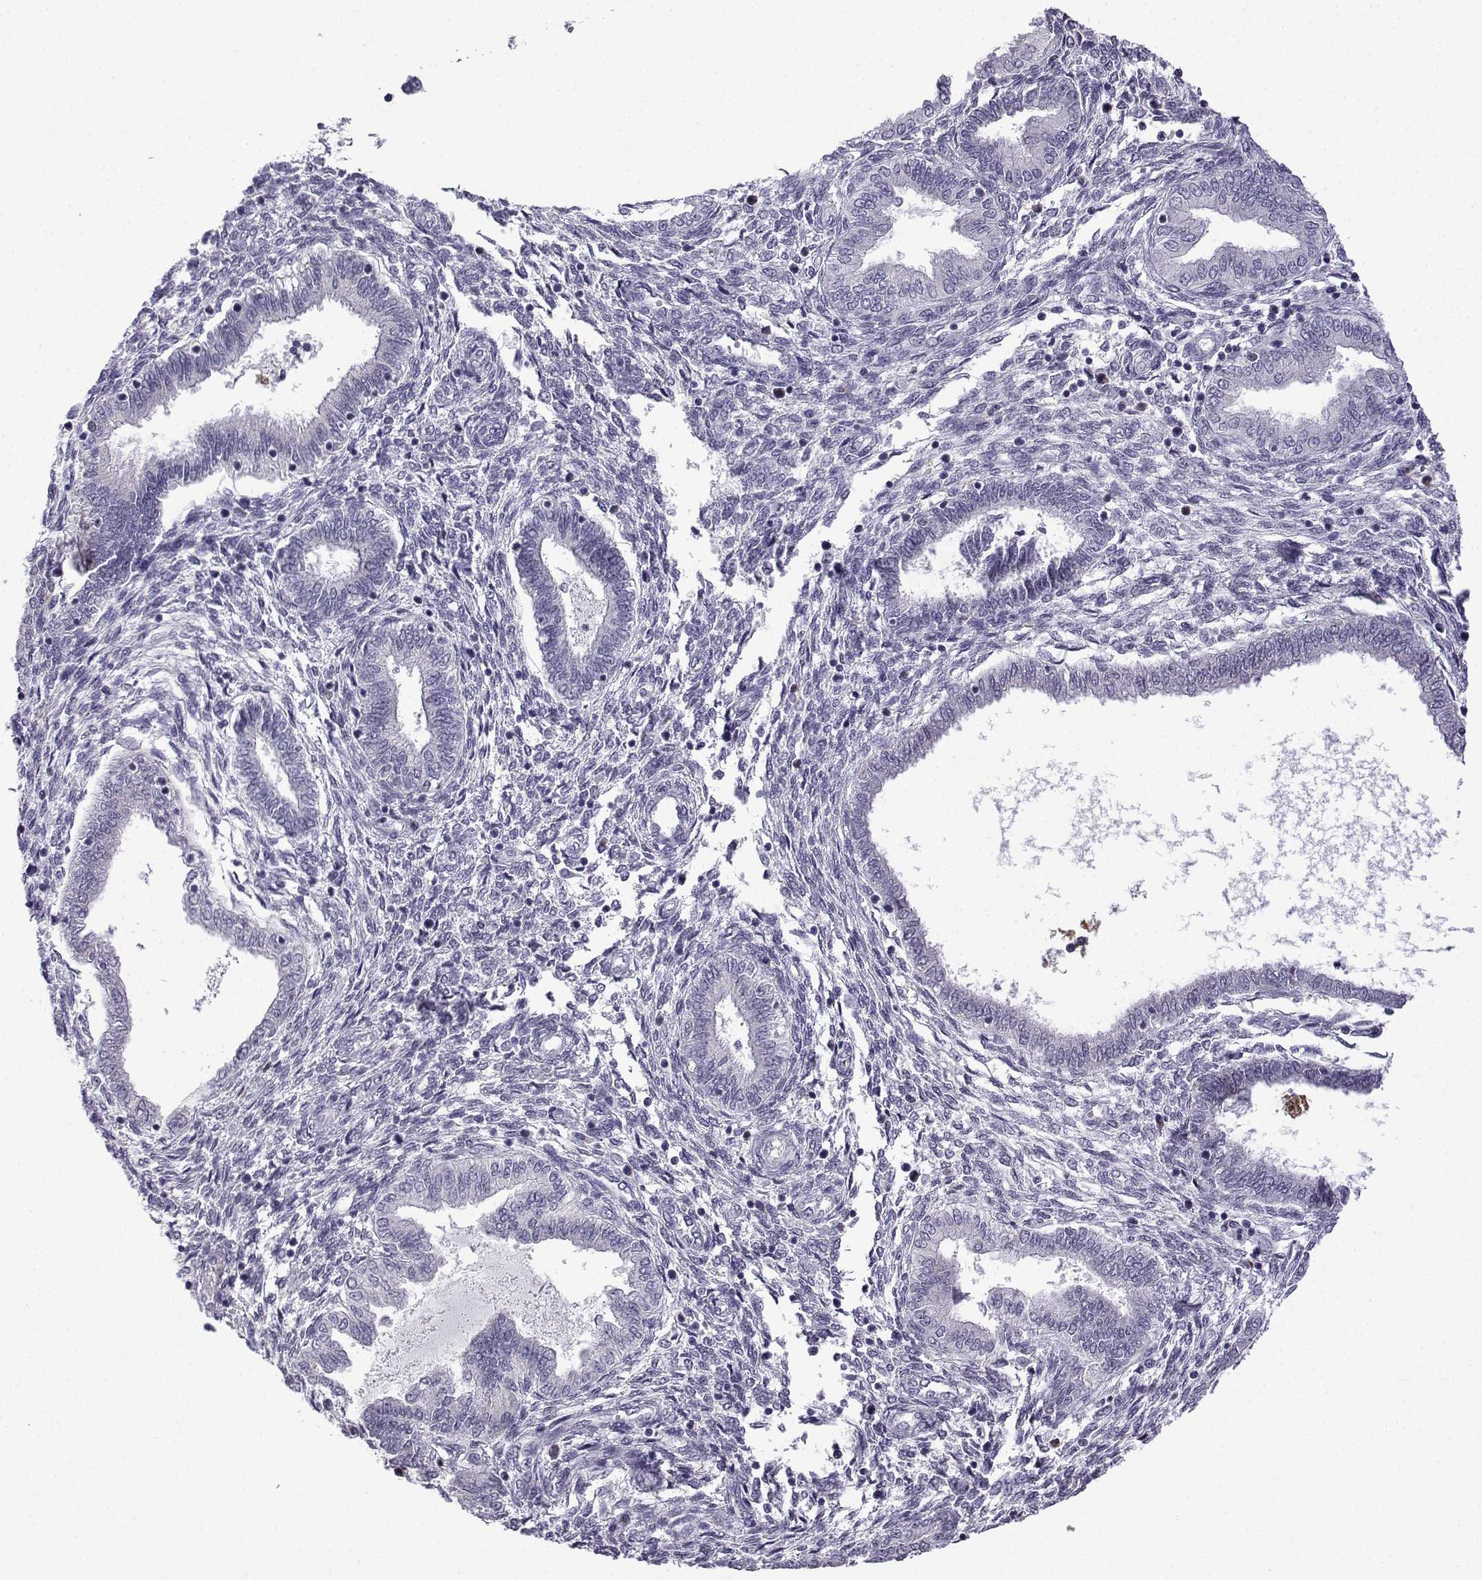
{"staining": {"intensity": "negative", "quantity": "none", "location": "none"}, "tissue": "endometrium", "cell_type": "Cells in endometrial stroma", "image_type": "normal", "snomed": [{"axis": "morphology", "description": "Normal tissue, NOS"}, {"axis": "topography", "description": "Endometrium"}], "caption": "Protein analysis of normal endometrium displays no significant expression in cells in endometrial stroma.", "gene": "HTR7", "patient": {"sex": "female", "age": 42}}